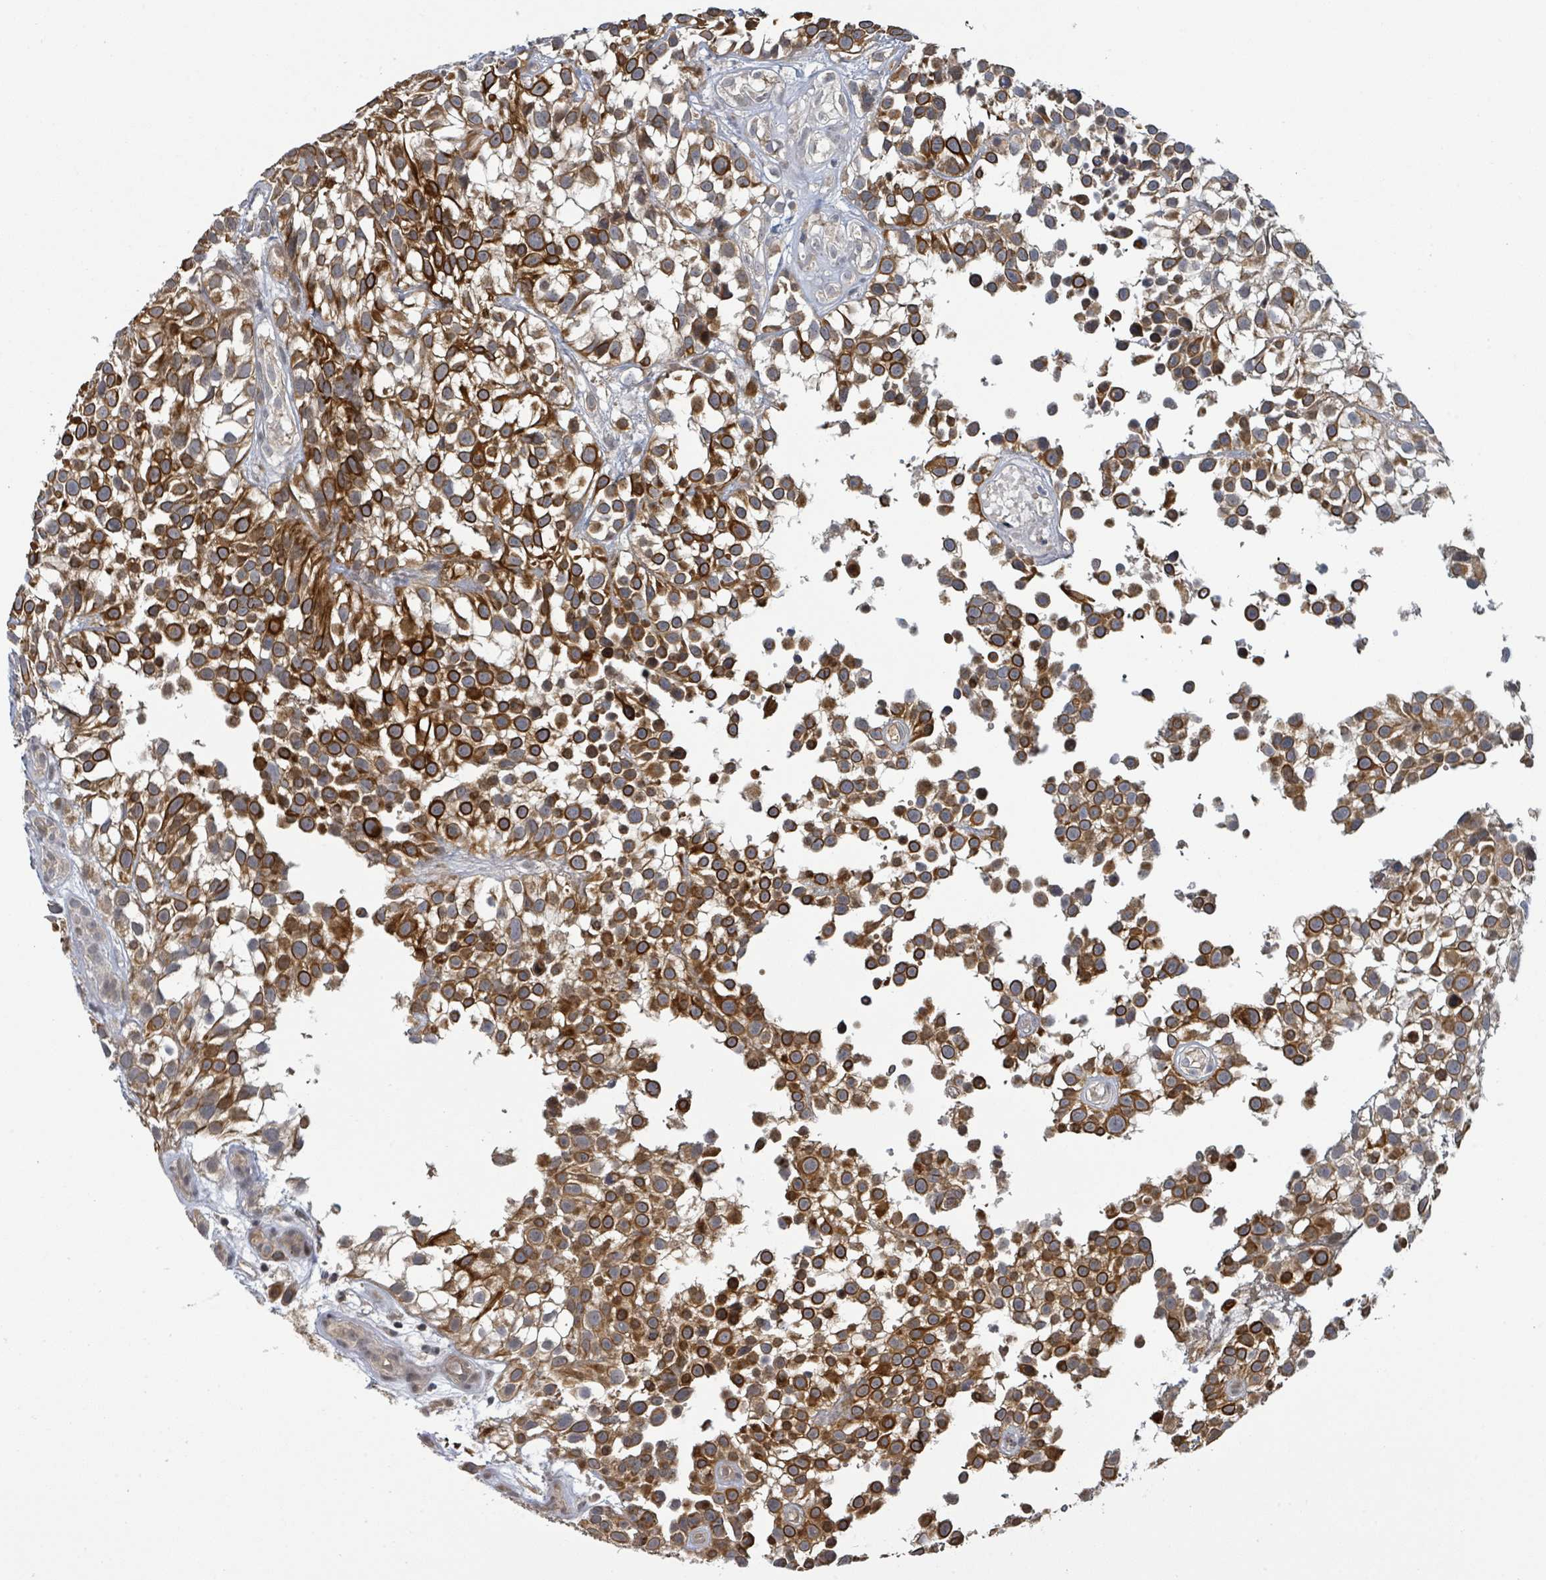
{"staining": {"intensity": "strong", "quantity": "25%-75%", "location": "cytoplasmic/membranous"}, "tissue": "urothelial cancer", "cell_type": "Tumor cells", "image_type": "cancer", "snomed": [{"axis": "morphology", "description": "Urothelial carcinoma, High grade"}, {"axis": "topography", "description": "Urinary bladder"}], "caption": "This histopathology image displays urothelial cancer stained with immunohistochemistry to label a protein in brown. The cytoplasmic/membranous of tumor cells show strong positivity for the protein. Nuclei are counter-stained blue.", "gene": "ITGA11", "patient": {"sex": "male", "age": 56}}